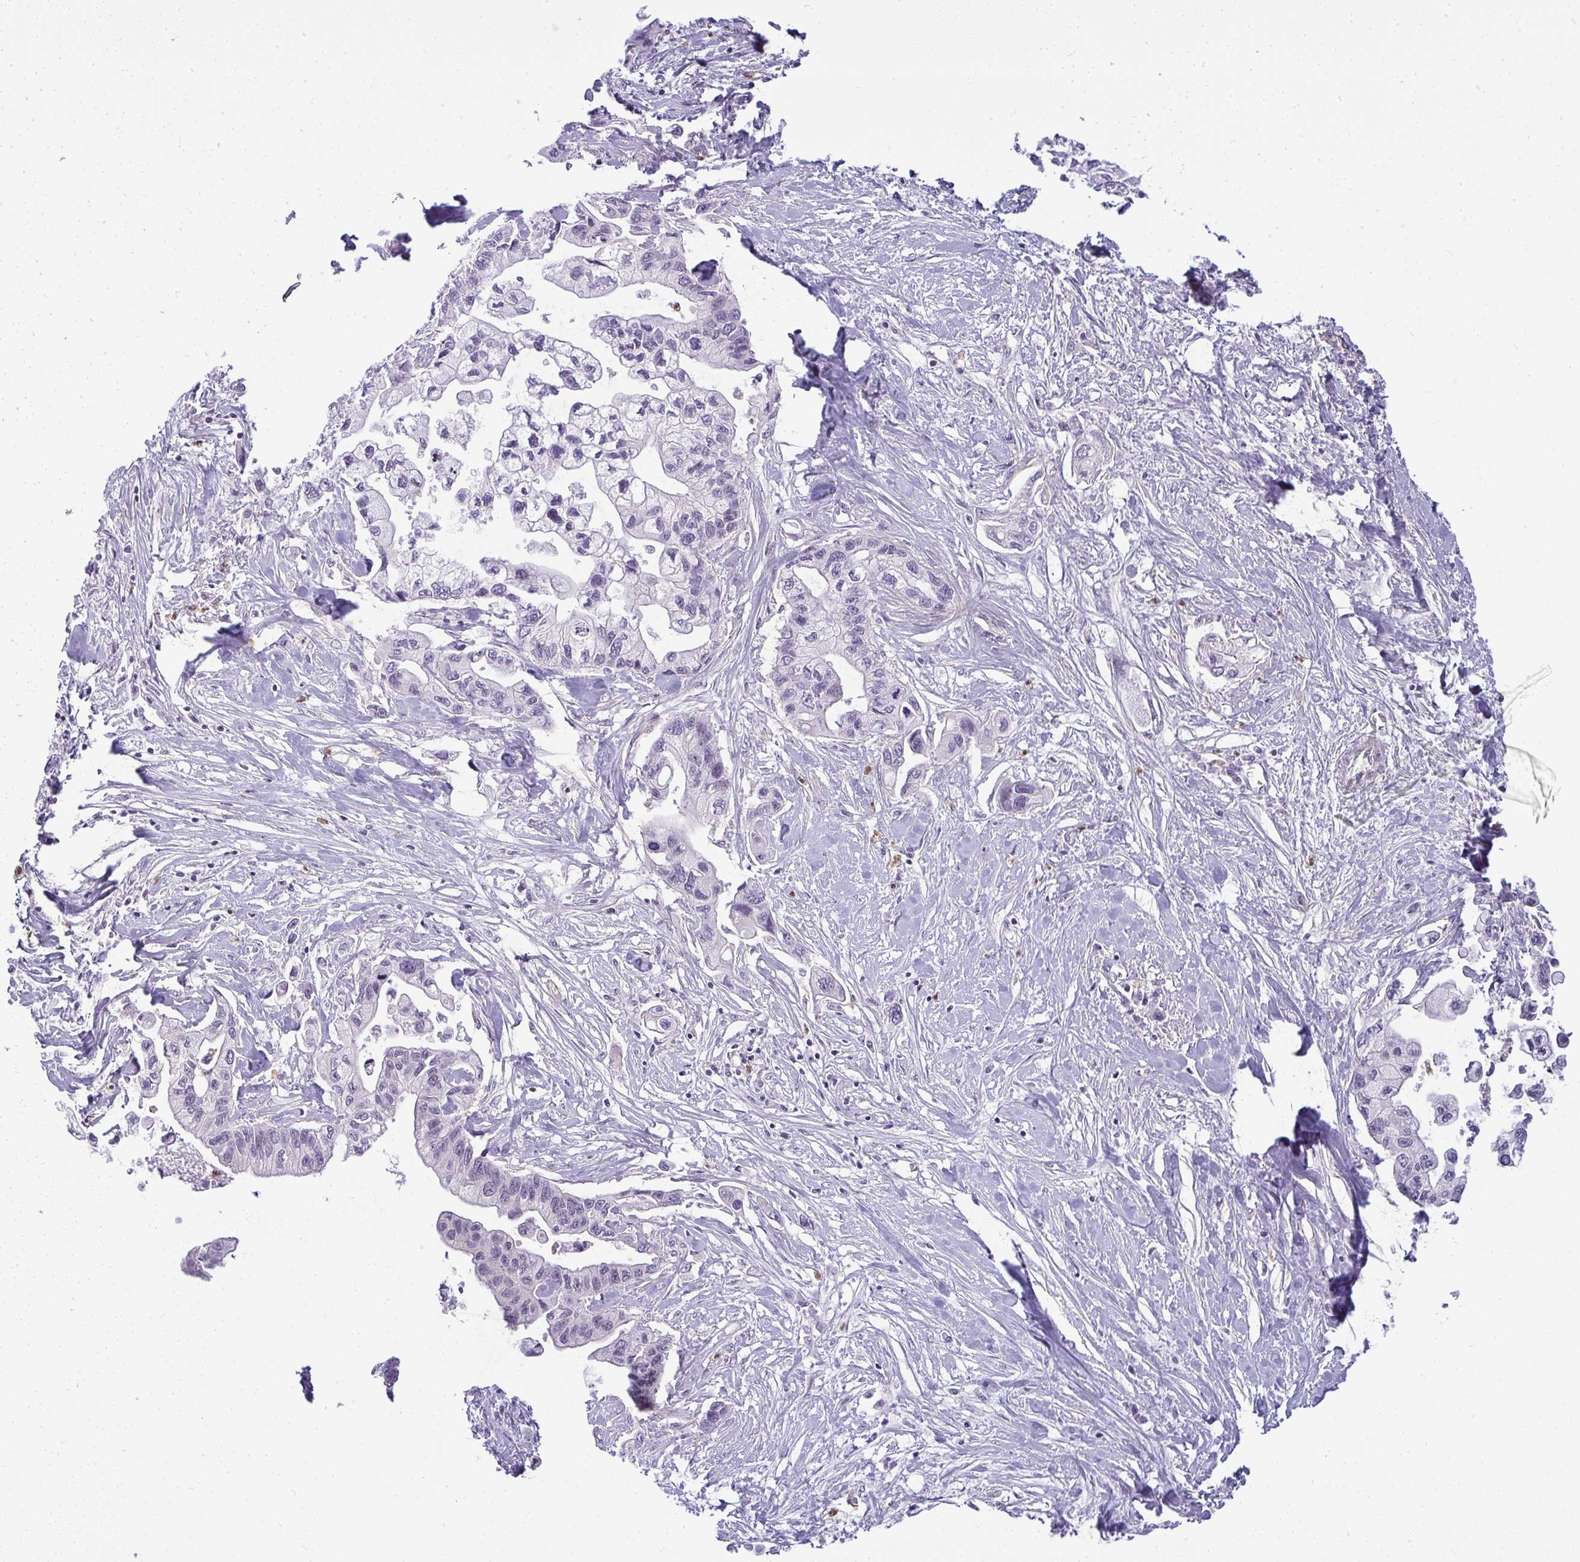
{"staining": {"intensity": "negative", "quantity": "none", "location": "none"}, "tissue": "pancreatic cancer", "cell_type": "Tumor cells", "image_type": "cancer", "snomed": [{"axis": "morphology", "description": "Adenocarcinoma, NOS"}, {"axis": "topography", "description": "Pancreas"}], "caption": "DAB immunohistochemical staining of human pancreatic cancer demonstrates no significant expression in tumor cells.", "gene": "DZIP1", "patient": {"sex": "male", "age": 61}}